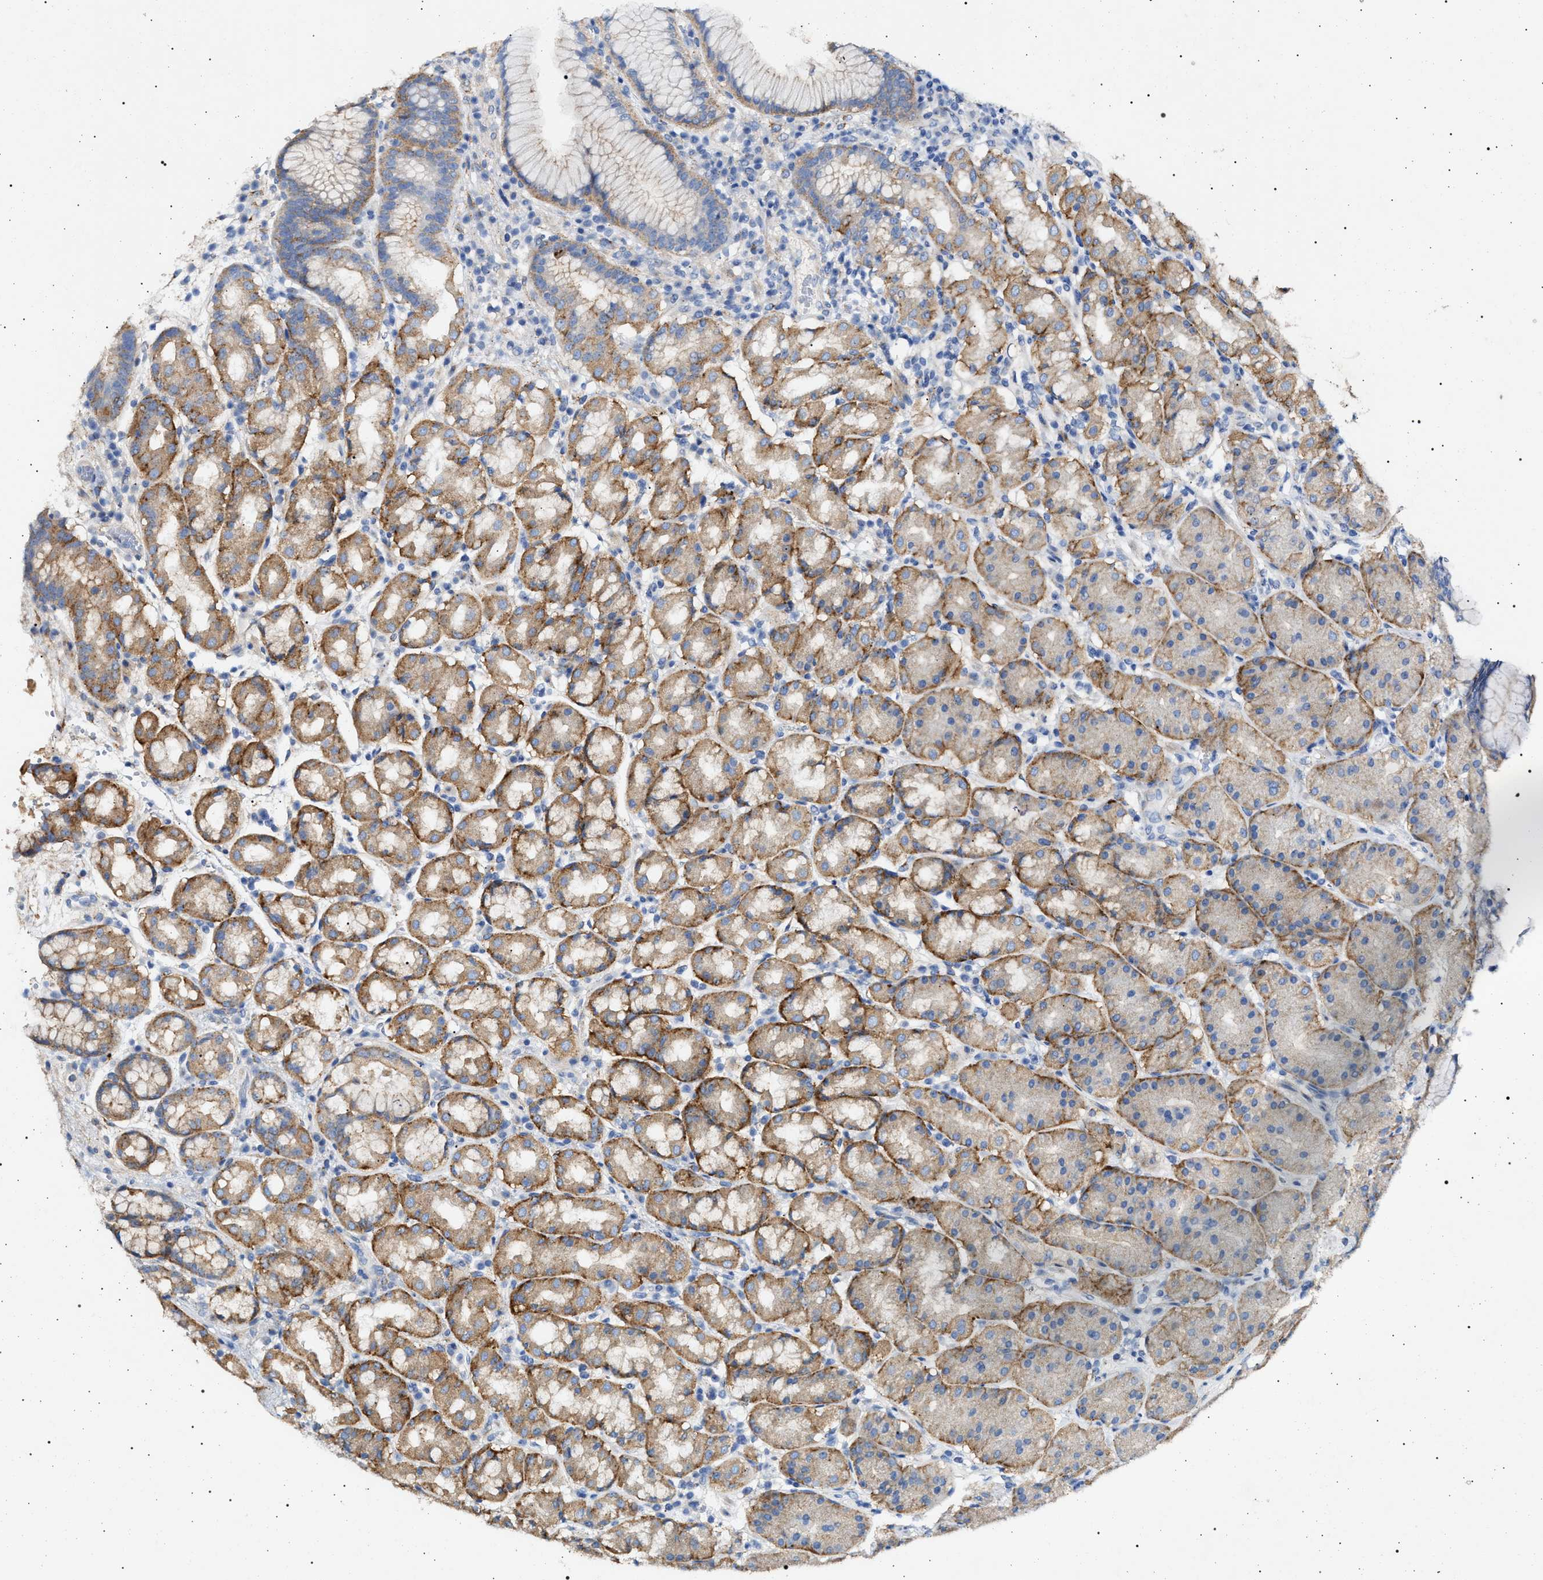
{"staining": {"intensity": "moderate", "quantity": "25%-75%", "location": "cytoplasmic/membranous"}, "tissue": "stomach", "cell_type": "Glandular cells", "image_type": "normal", "snomed": [{"axis": "morphology", "description": "Normal tissue, NOS"}, {"axis": "topography", "description": "Stomach"}, {"axis": "topography", "description": "Stomach, lower"}], "caption": "Immunohistochemistry (IHC) (DAB (3,3'-diaminobenzidine)) staining of unremarkable stomach shows moderate cytoplasmic/membranous protein positivity in about 25%-75% of glandular cells. The protein of interest is shown in brown color, while the nuclei are stained blue.", "gene": "NAALADL2", "patient": {"sex": "female", "age": 56}}